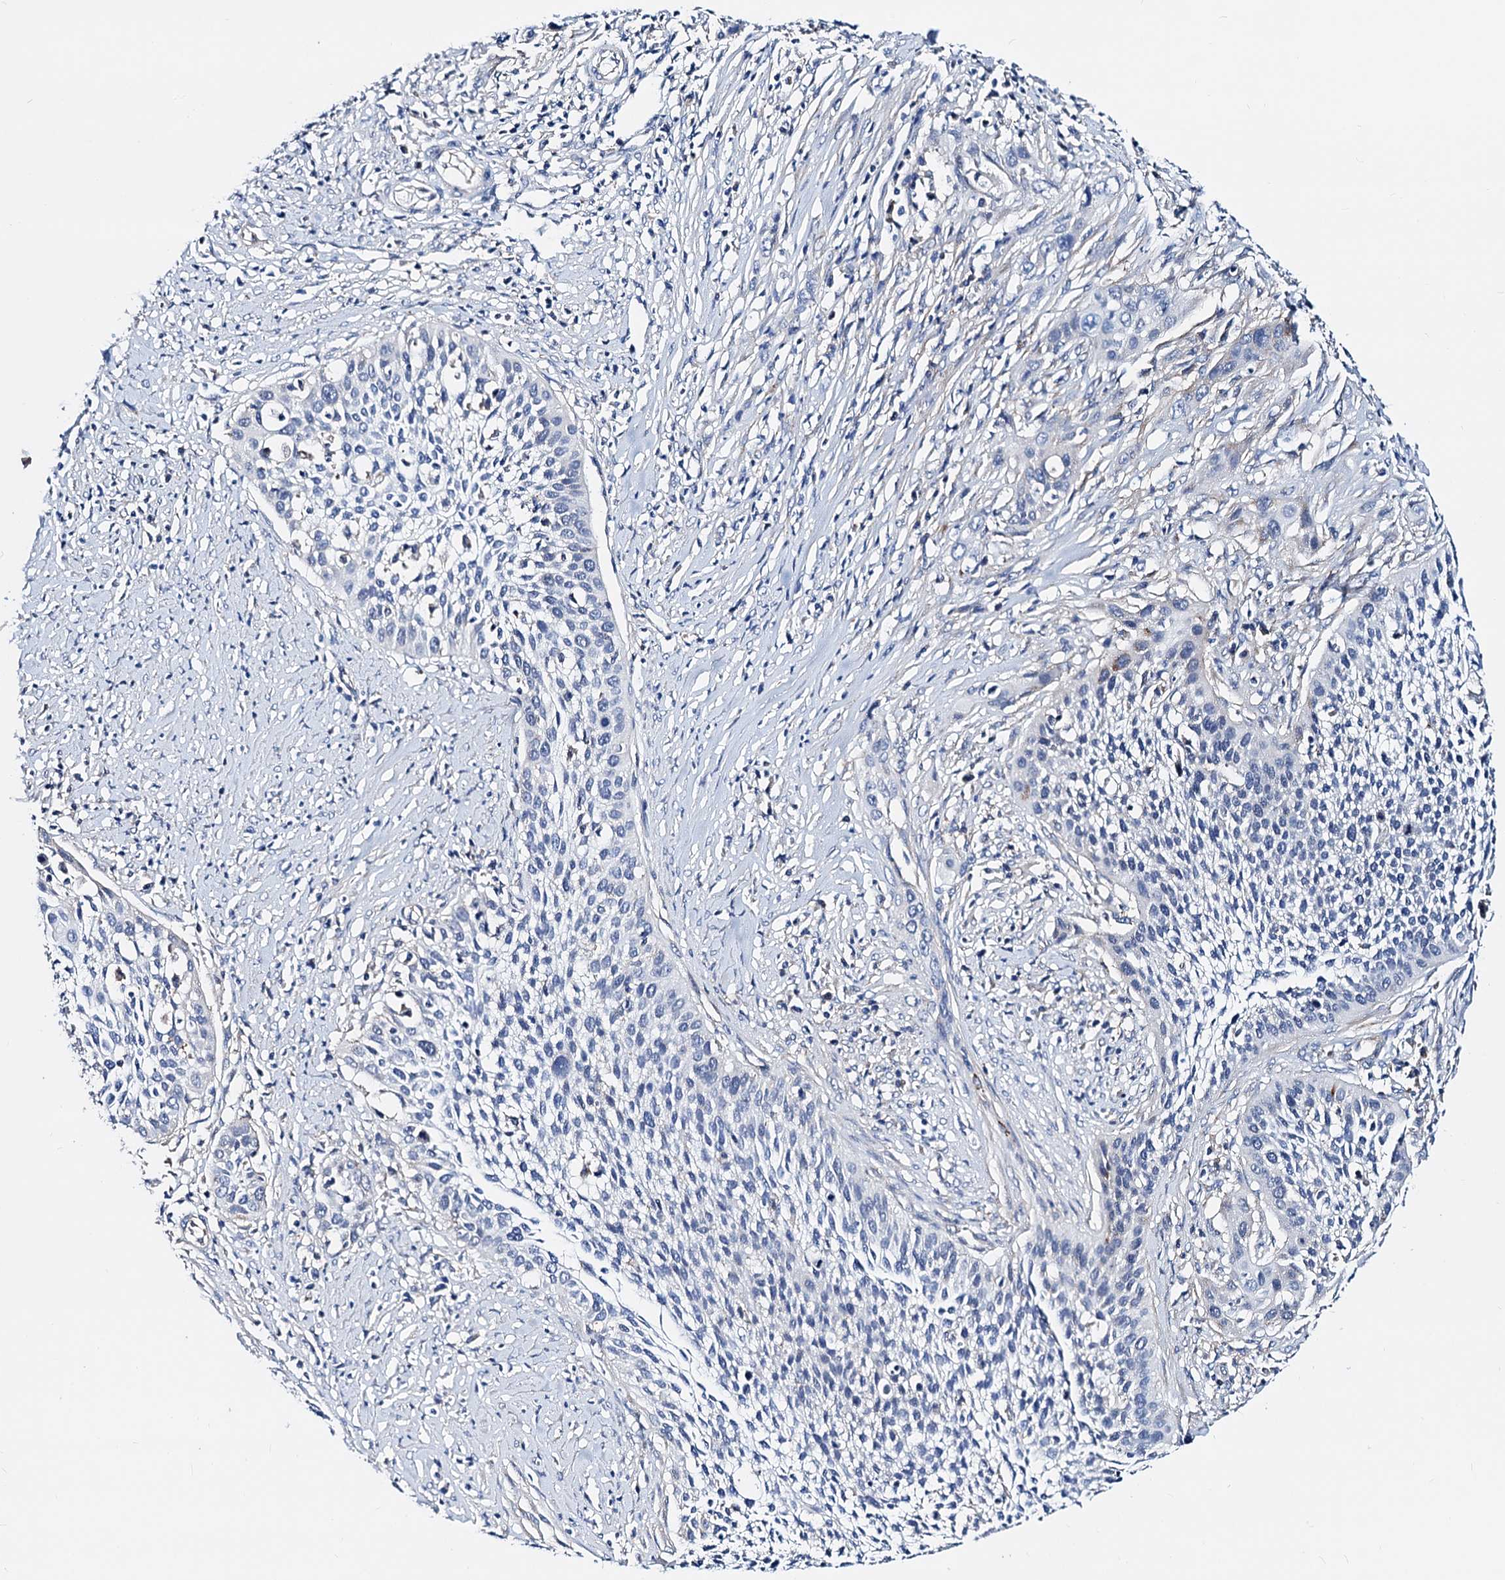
{"staining": {"intensity": "negative", "quantity": "none", "location": "none"}, "tissue": "cervical cancer", "cell_type": "Tumor cells", "image_type": "cancer", "snomed": [{"axis": "morphology", "description": "Squamous cell carcinoma, NOS"}, {"axis": "topography", "description": "Cervix"}], "caption": "A high-resolution photomicrograph shows immunohistochemistry staining of cervical cancer (squamous cell carcinoma), which exhibits no significant positivity in tumor cells.", "gene": "GCOM1", "patient": {"sex": "female", "age": 34}}